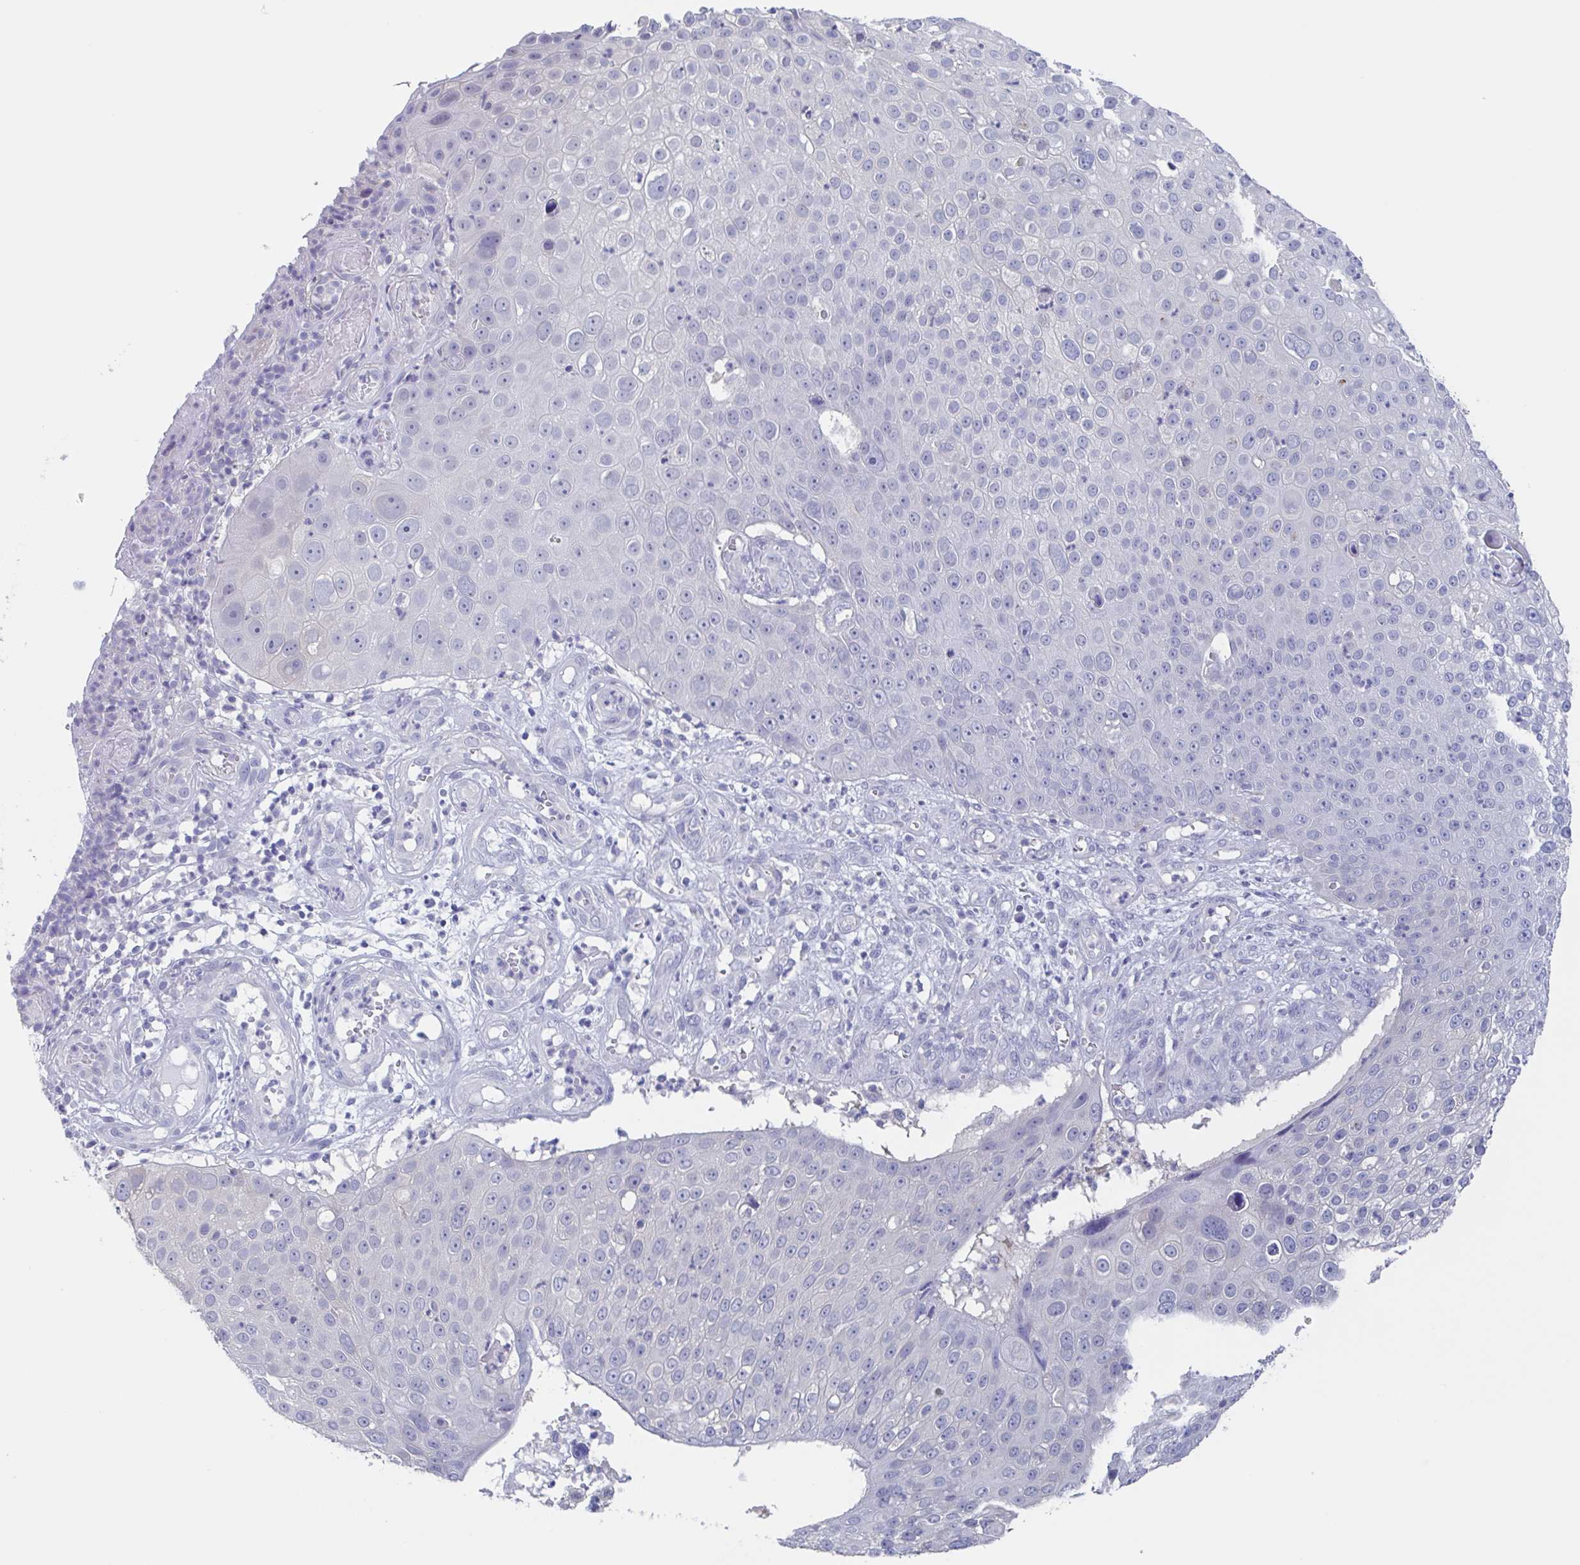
{"staining": {"intensity": "negative", "quantity": "none", "location": "none"}, "tissue": "skin cancer", "cell_type": "Tumor cells", "image_type": "cancer", "snomed": [{"axis": "morphology", "description": "Squamous cell carcinoma, NOS"}, {"axis": "topography", "description": "Skin"}], "caption": "This is an IHC photomicrograph of skin cancer. There is no expression in tumor cells.", "gene": "CHMP5", "patient": {"sex": "male", "age": 71}}